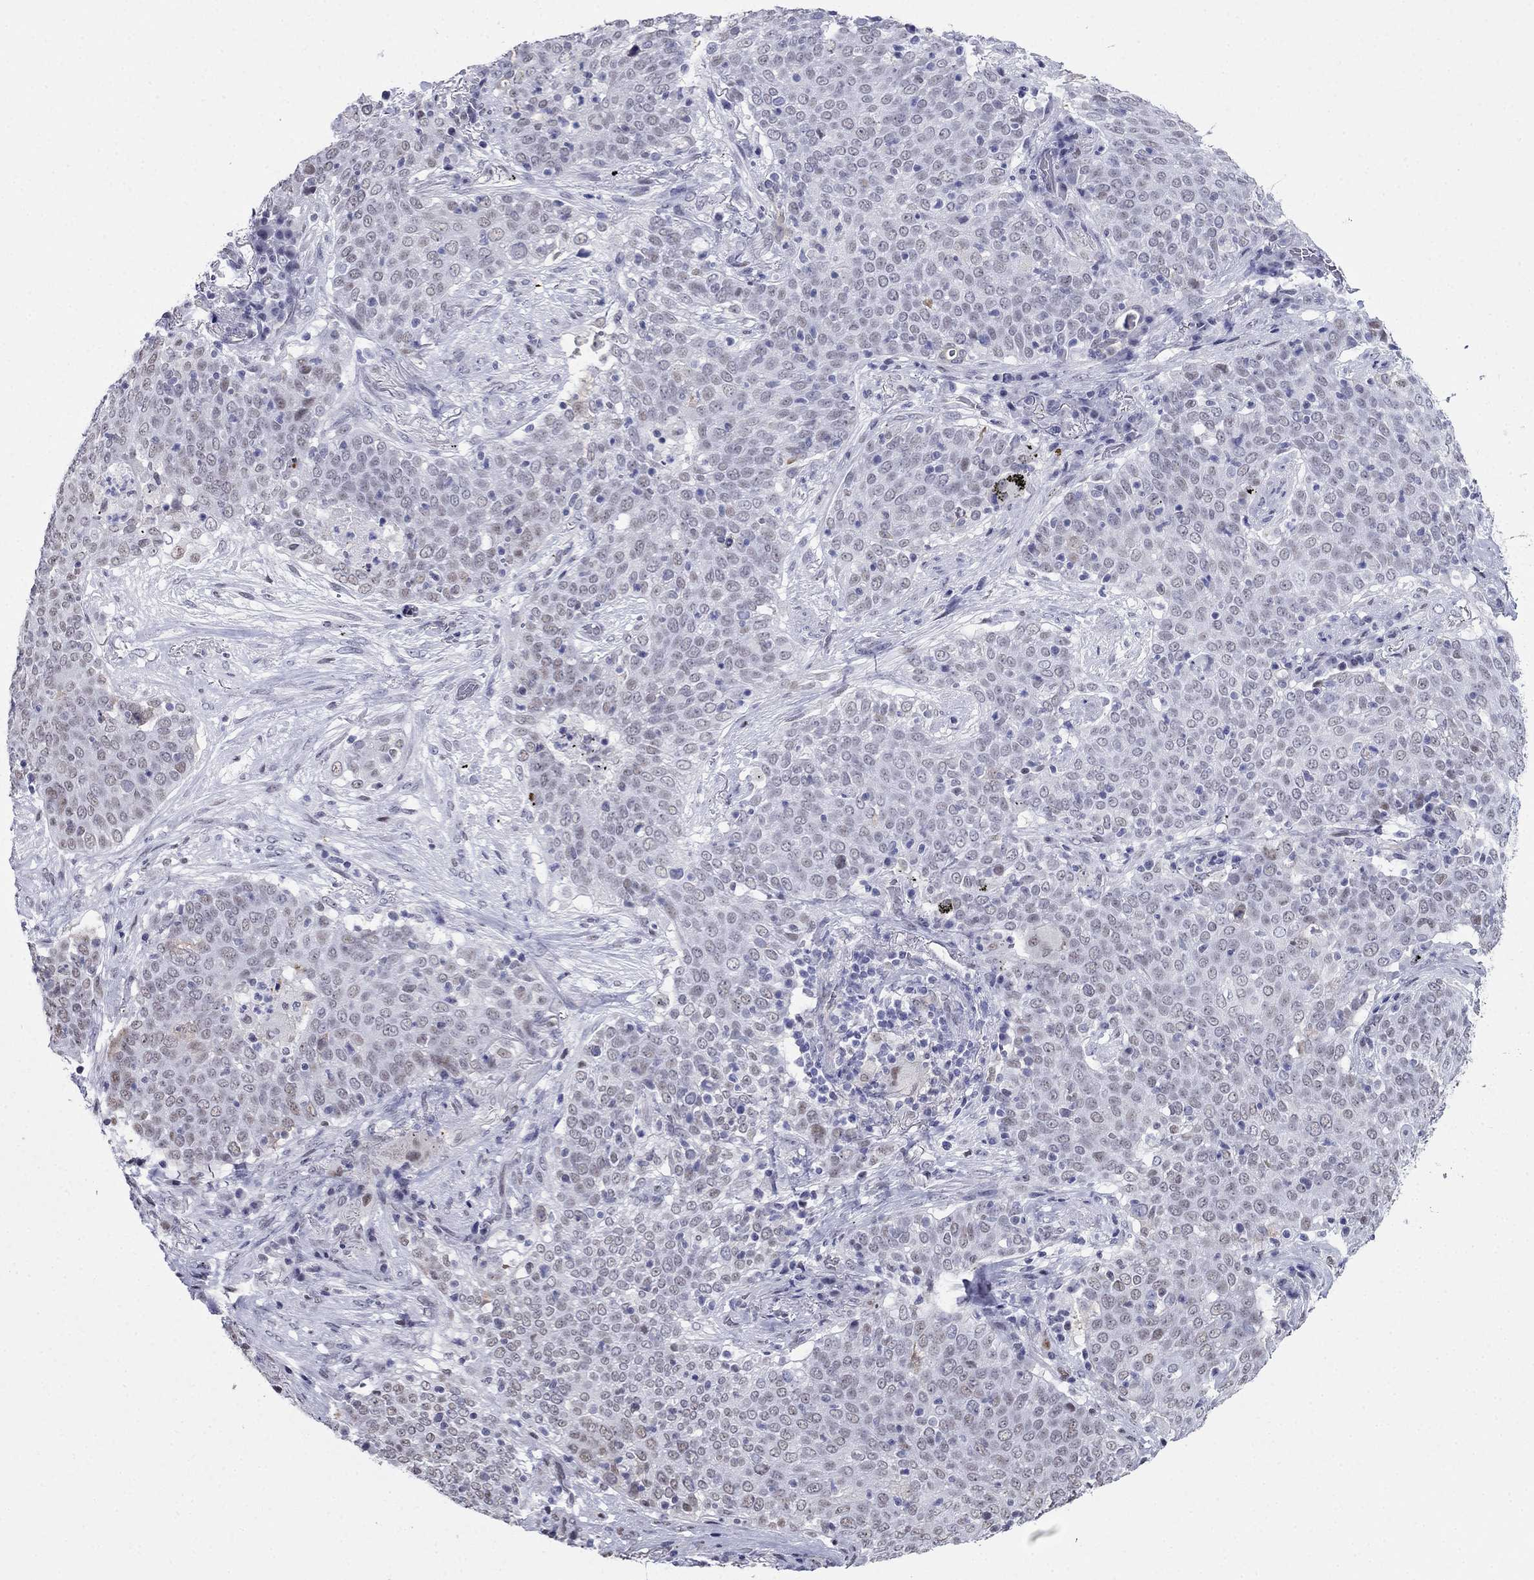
{"staining": {"intensity": "weak", "quantity": "<25%", "location": "nuclear"}, "tissue": "lung cancer", "cell_type": "Tumor cells", "image_type": "cancer", "snomed": [{"axis": "morphology", "description": "Squamous cell carcinoma, NOS"}, {"axis": "topography", "description": "Lung"}], "caption": "Tumor cells are negative for protein expression in human squamous cell carcinoma (lung).", "gene": "PPM1G", "patient": {"sex": "male", "age": 82}}